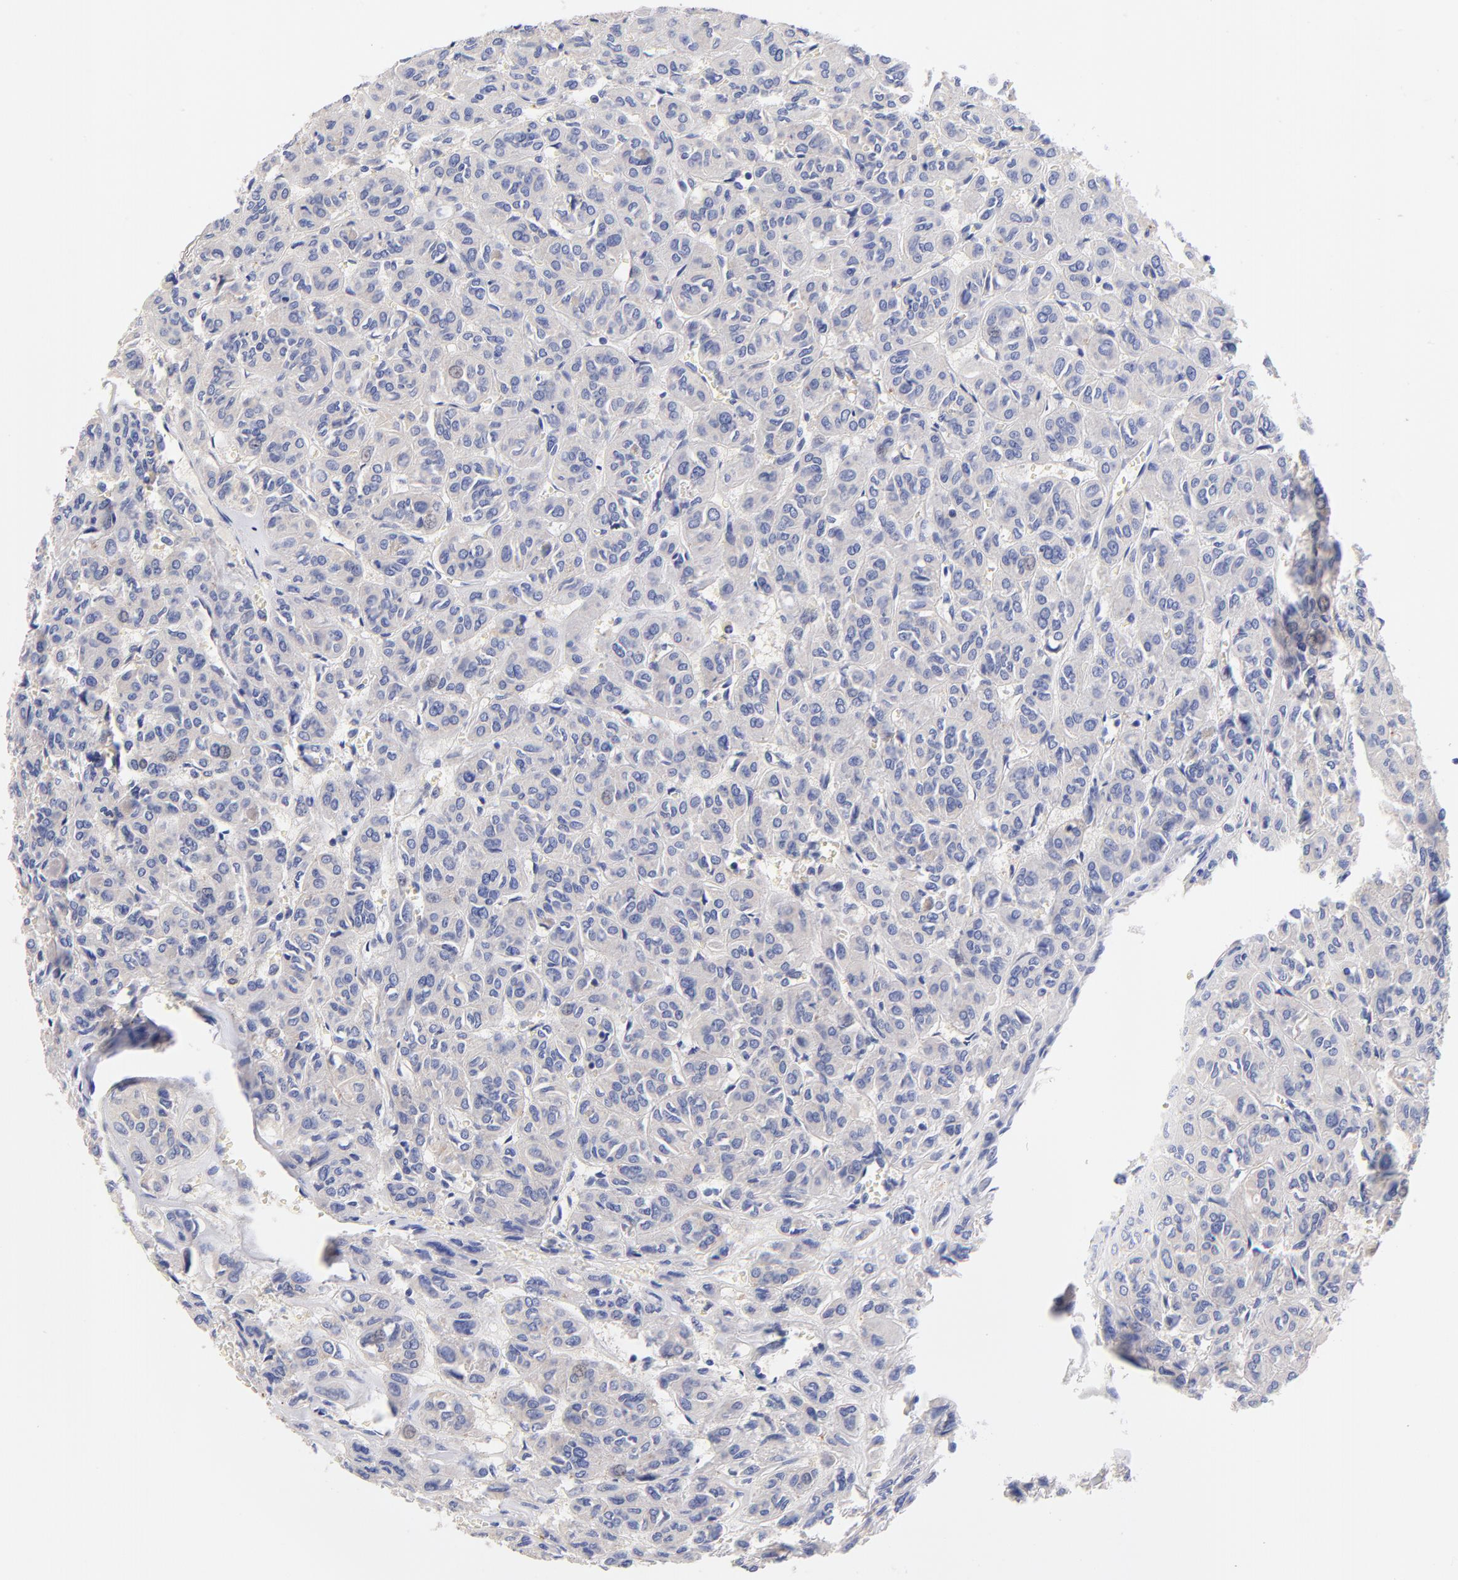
{"staining": {"intensity": "negative", "quantity": "none", "location": "none"}, "tissue": "thyroid cancer", "cell_type": "Tumor cells", "image_type": "cancer", "snomed": [{"axis": "morphology", "description": "Follicular adenoma carcinoma, NOS"}, {"axis": "topography", "description": "Thyroid gland"}], "caption": "Tumor cells show no significant staining in thyroid cancer (follicular adenoma carcinoma).", "gene": "HS3ST1", "patient": {"sex": "female", "age": 71}}